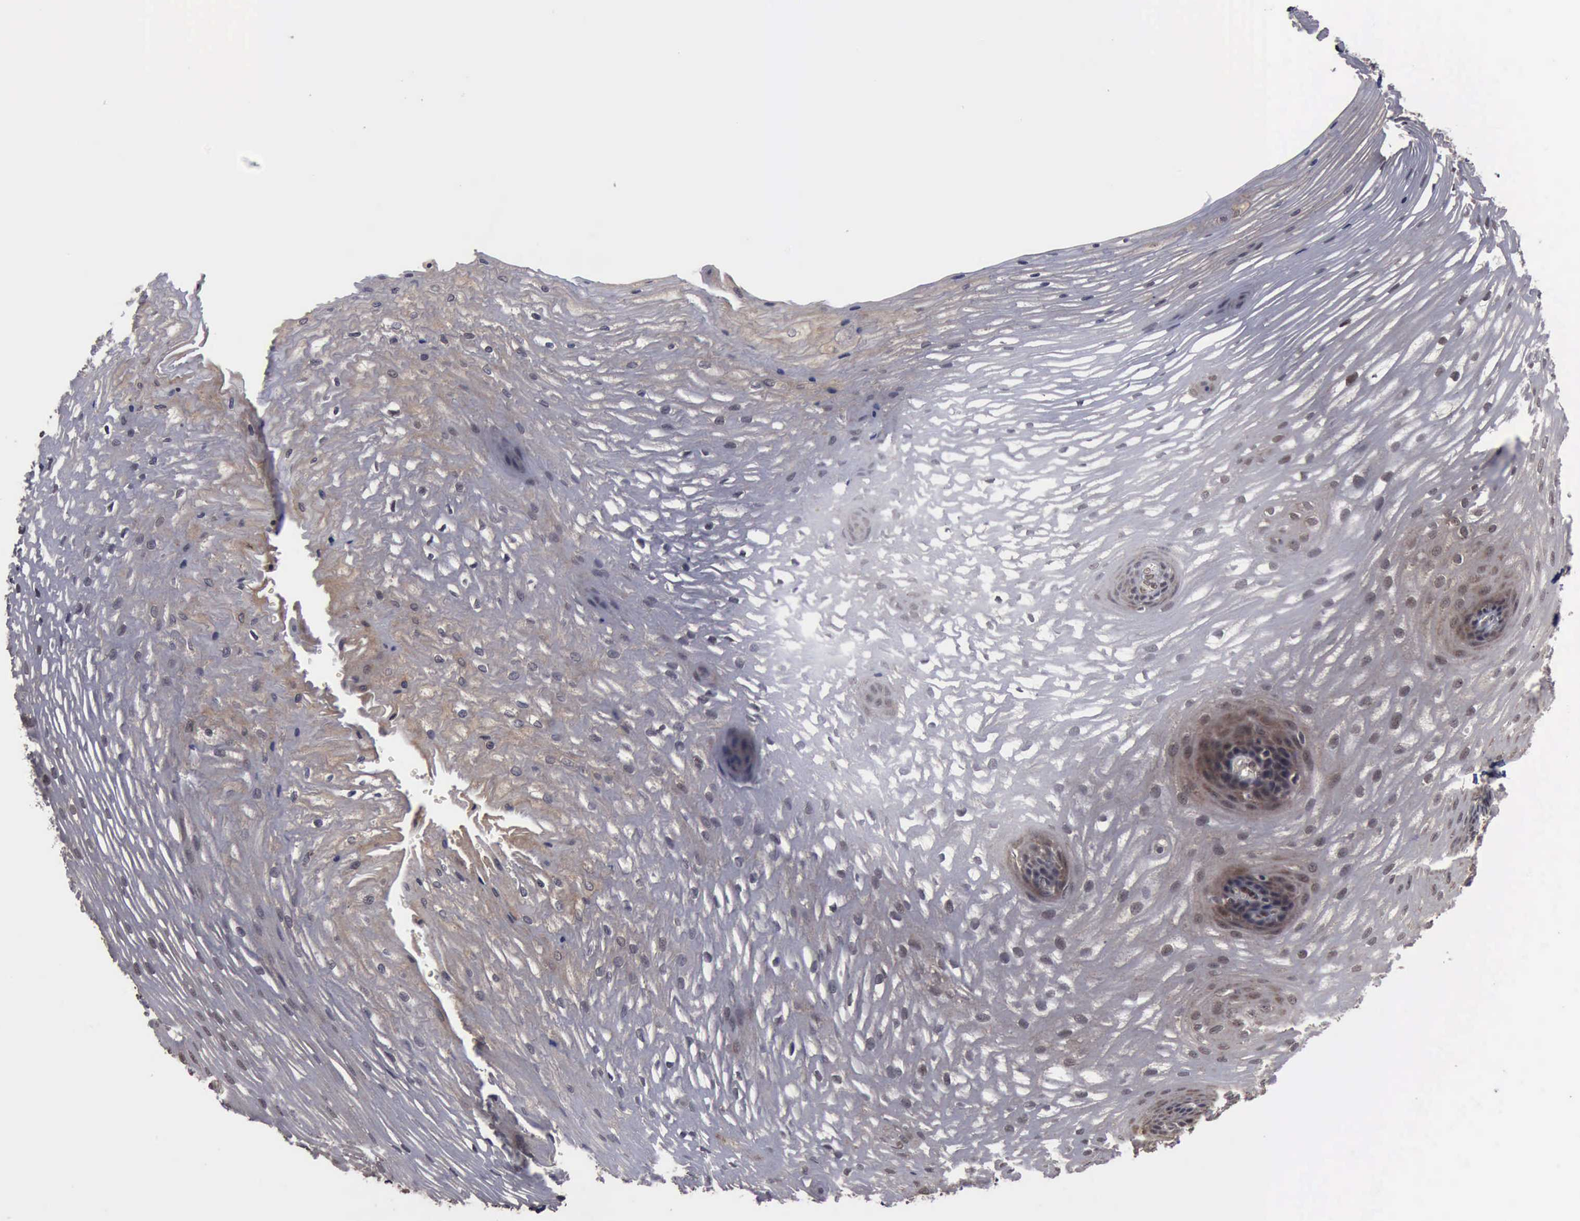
{"staining": {"intensity": "moderate", "quantity": "25%-75%", "location": "cytoplasmic/membranous,nuclear"}, "tissue": "esophagus", "cell_type": "Squamous epithelial cells", "image_type": "normal", "snomed": [{"axis": "morphology", "description": "Normal tissue, NOS"}, {"axis": "morphology", "description": "Adenocarcinoma, NOS"}, {"axis": "topography", "description": "Esophagus"}, {"axis": "topography", "description": "Stomach"}], "caption": "An image showing moderate cytoplasmic/membranous,nuclear positivity in about 25%-75% of squamous epithelial cells in normal esophagus, as visualized by brown immunohistochemical staining.", "gene": "RTCB", "patient": {"sex": "male", "age": 62}}